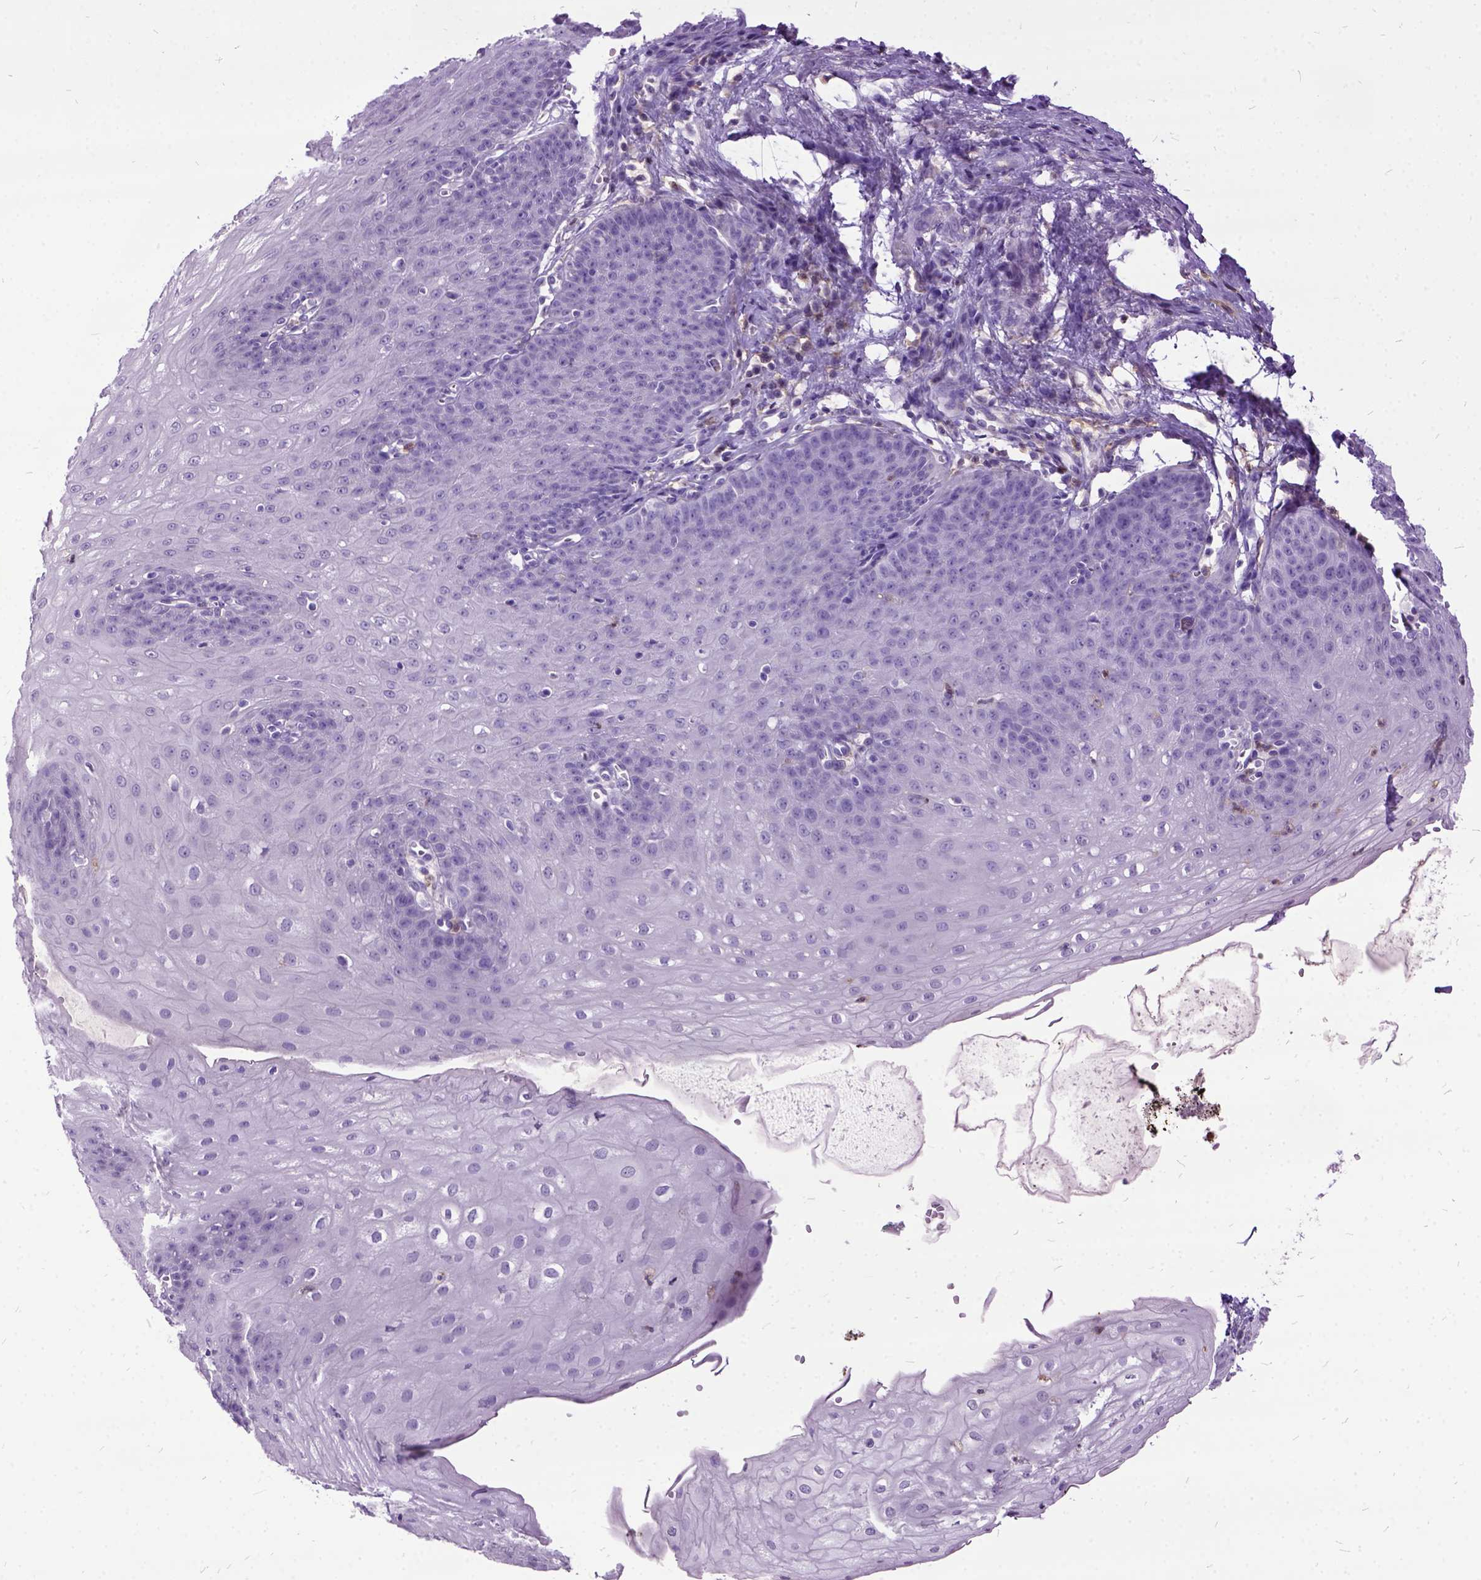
{"staining": {"intensity": "negative", "quantity": "none", "location": "none"}, "tissue": "esophagus", "cell_type": "Squamous epithelial cells", "image_type": "normal", "snomed": [{"axis": "morphology", "description": "Normal tissue, NOS"}, {"axis": "topography", "description": "Esophagus"}], "caption": "High power microscopy micrograph of an immunohistochemistry (IHC) photomicrograph of benign esophagus, revealing no significant positivity in squamous epithelial cells.", "gene": "MME", "patient": {"sex": "male", "age": 71}}